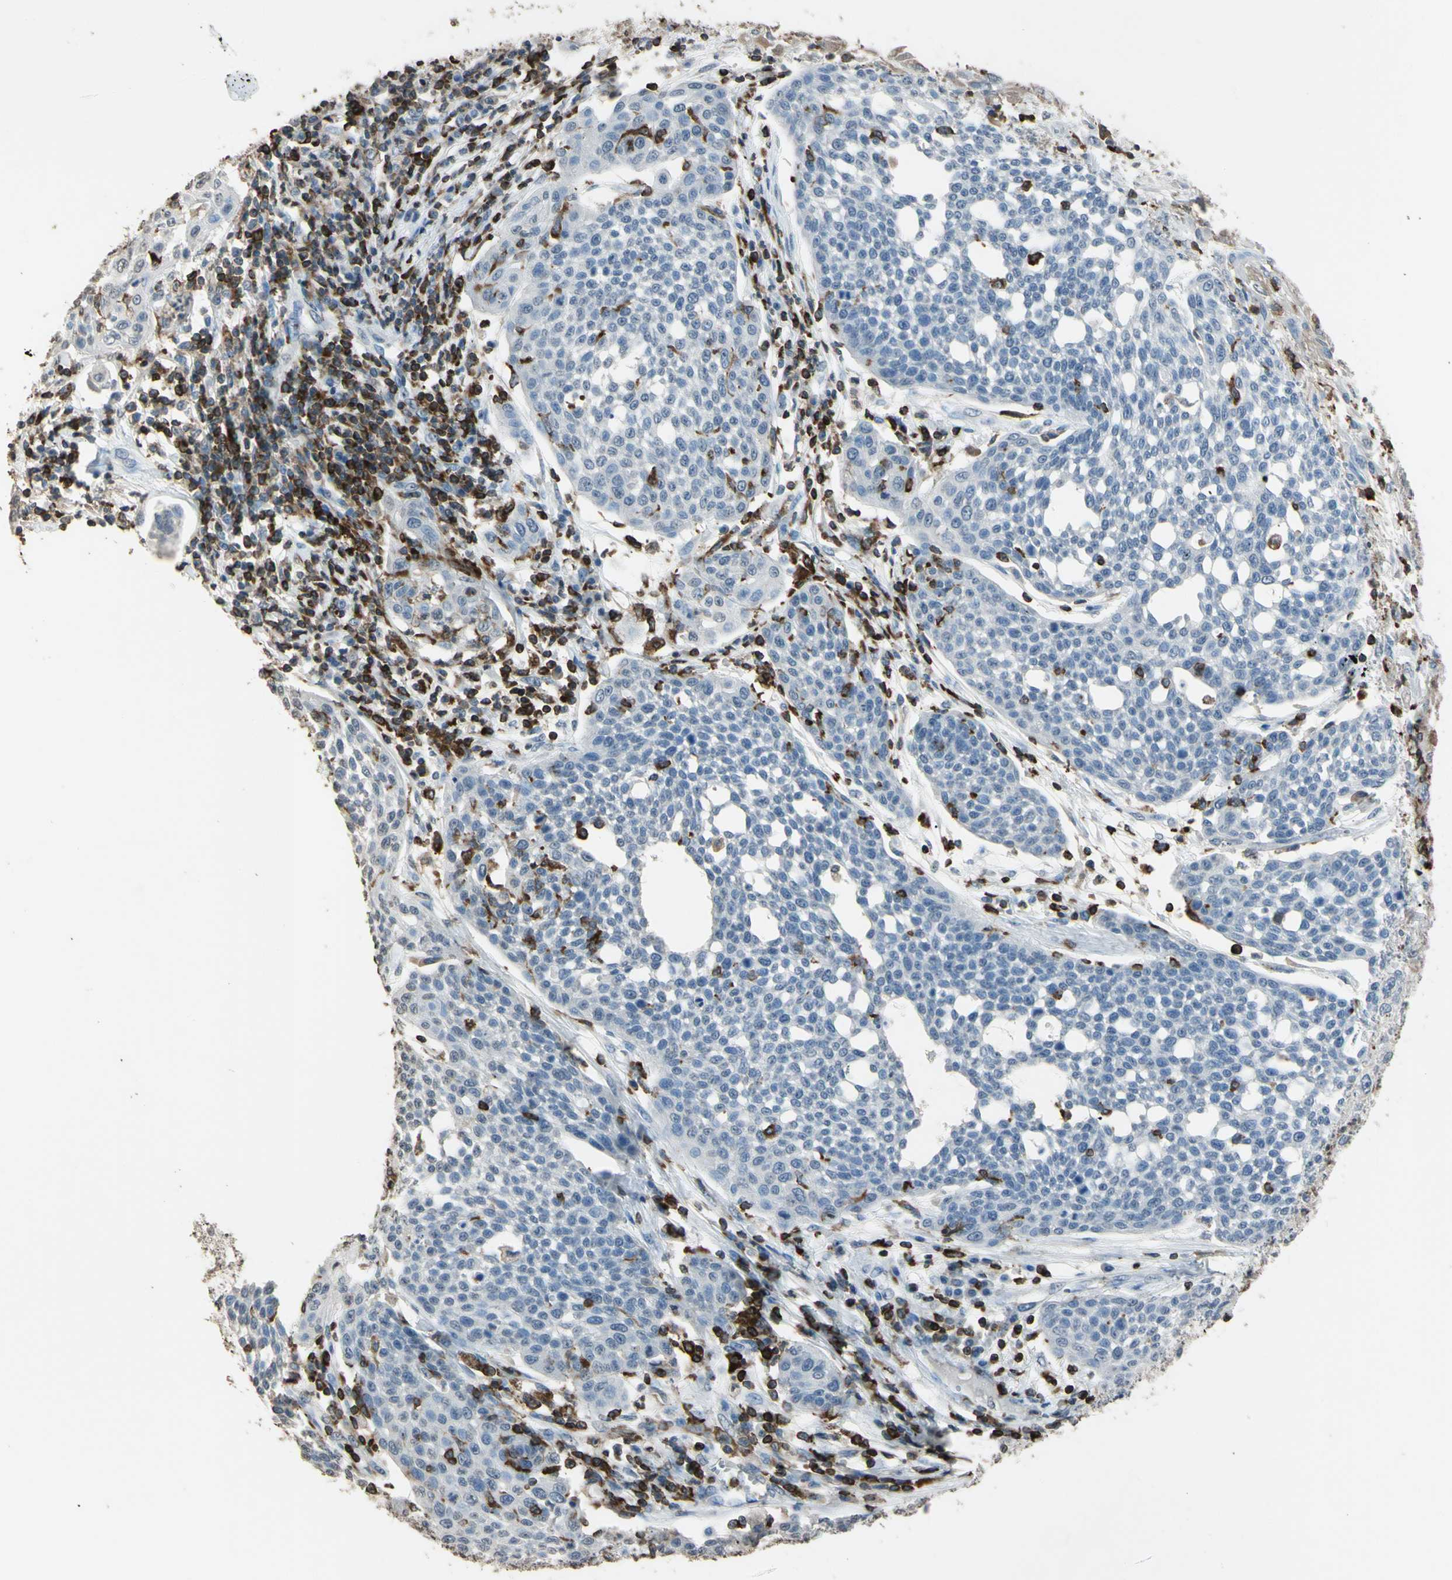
{"staining": {"intensity": "negative", "quantity": "none", "location": "none"}, "tissue": "cervical cancer", "cell_type": "Tumor cells", "image_type": "cancer", "snomed": [{"axis": "morphology", "description": "Squamous cell carcinoma, NOS"}, {"axis": "topography", "description": "Cervix"}], "caption": "There is no significant expression in tumor cells of cervical cancer (squamous cell carcinoma).", "gene": "PSTPIP1", "patient": {"sex": "female", "age": 34}}